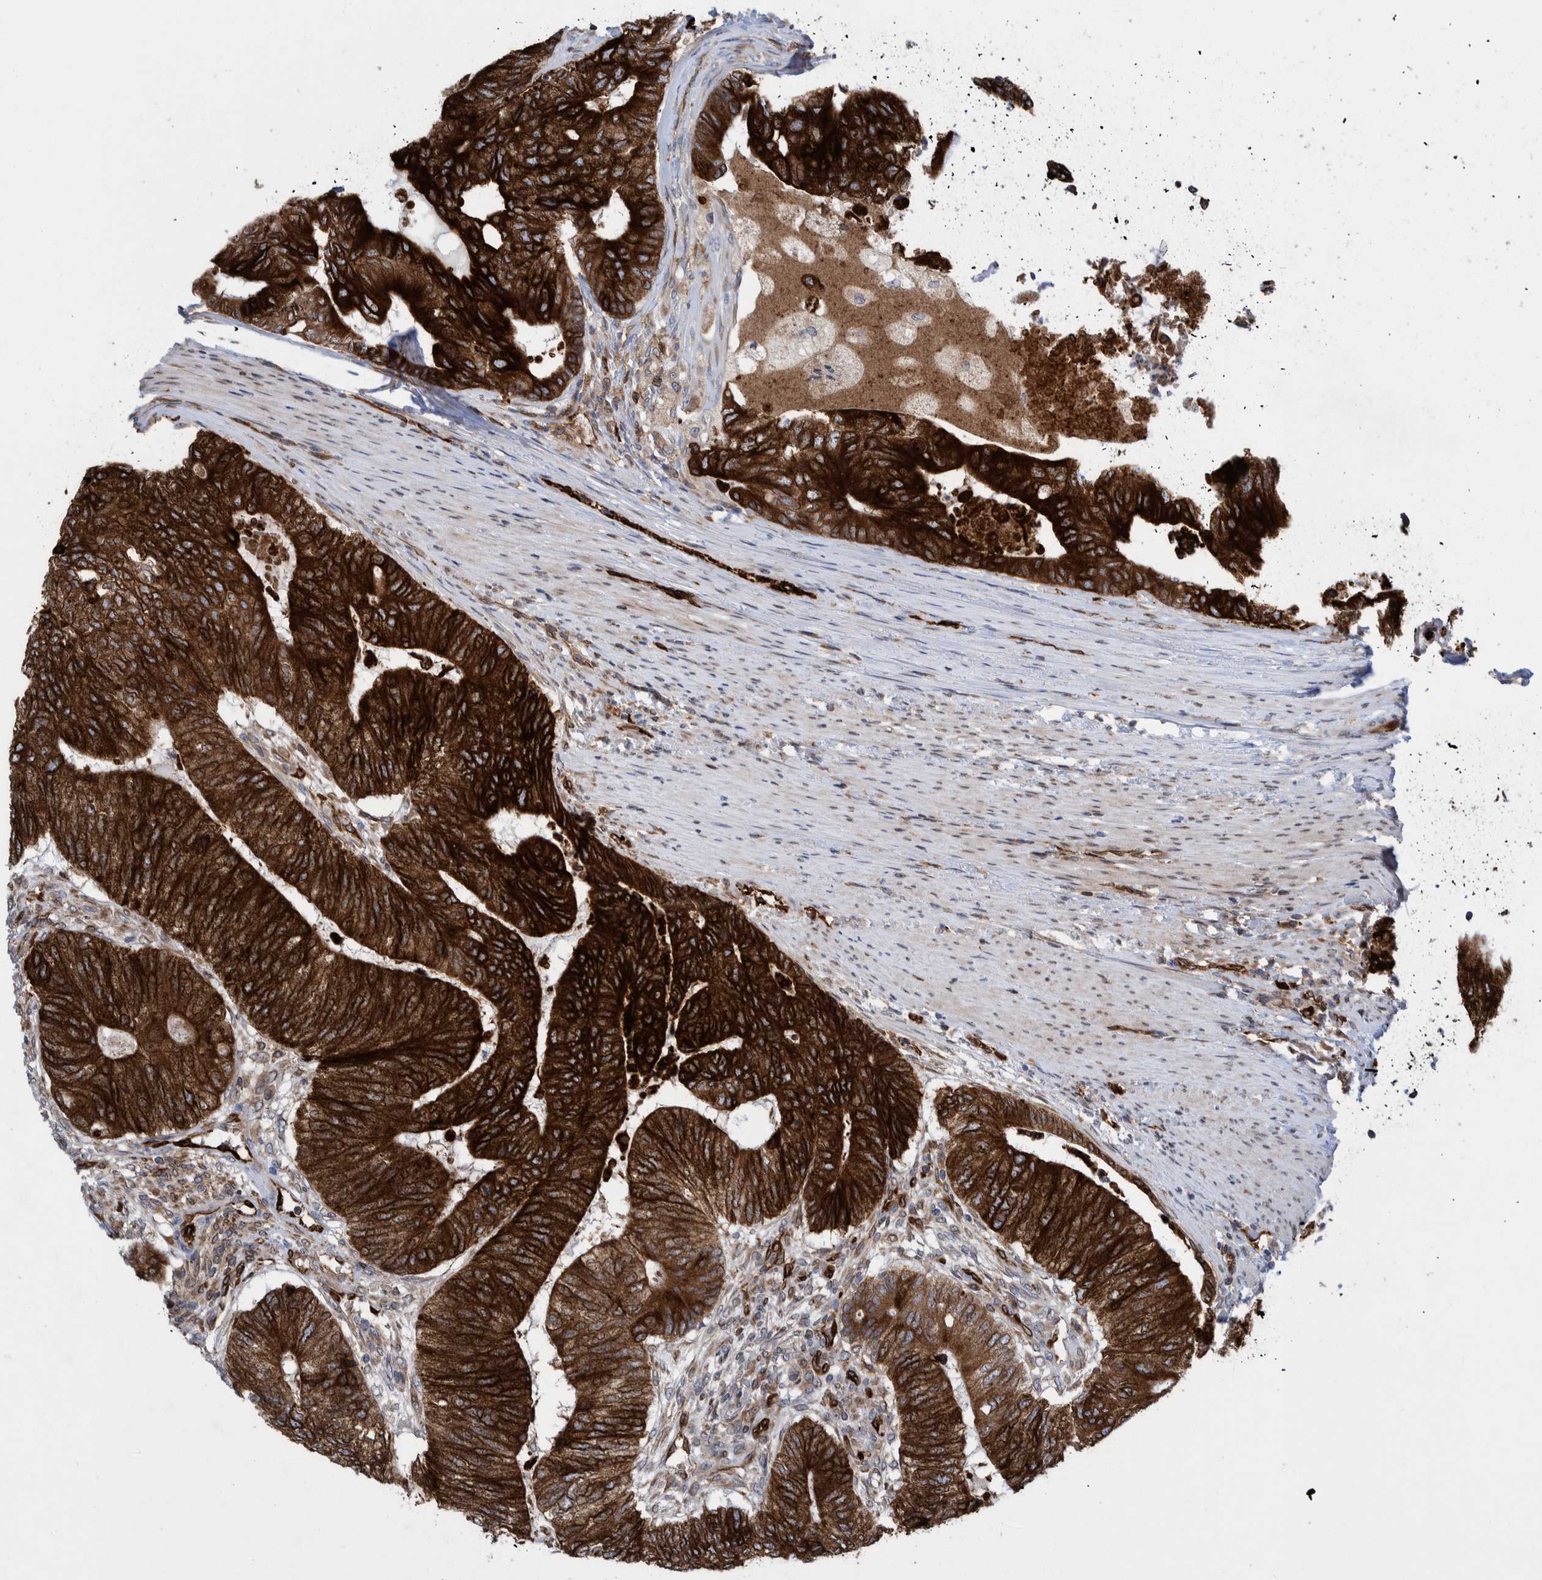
{"staining": {"intensity": "strong", "quantity": ">75%", "location": "cytoplasmic/membranous"}, "tissue": "colorectal cancer", "cell_type": "Tumor cells", "image_type": "cancer", "snomed": [{"axis": "morphology", "description": "Adenocarcinoma, NOS"}, {"axis": "topography", "description": "Colon"}], "caption": "This image shows IHC staining of human colorectal cancer, with high strong cytoplasmic/membranous expression in approximately >75% of tumor cells.", "gene": "THEM6", "patient": {"sex": "female", "age": 67}}